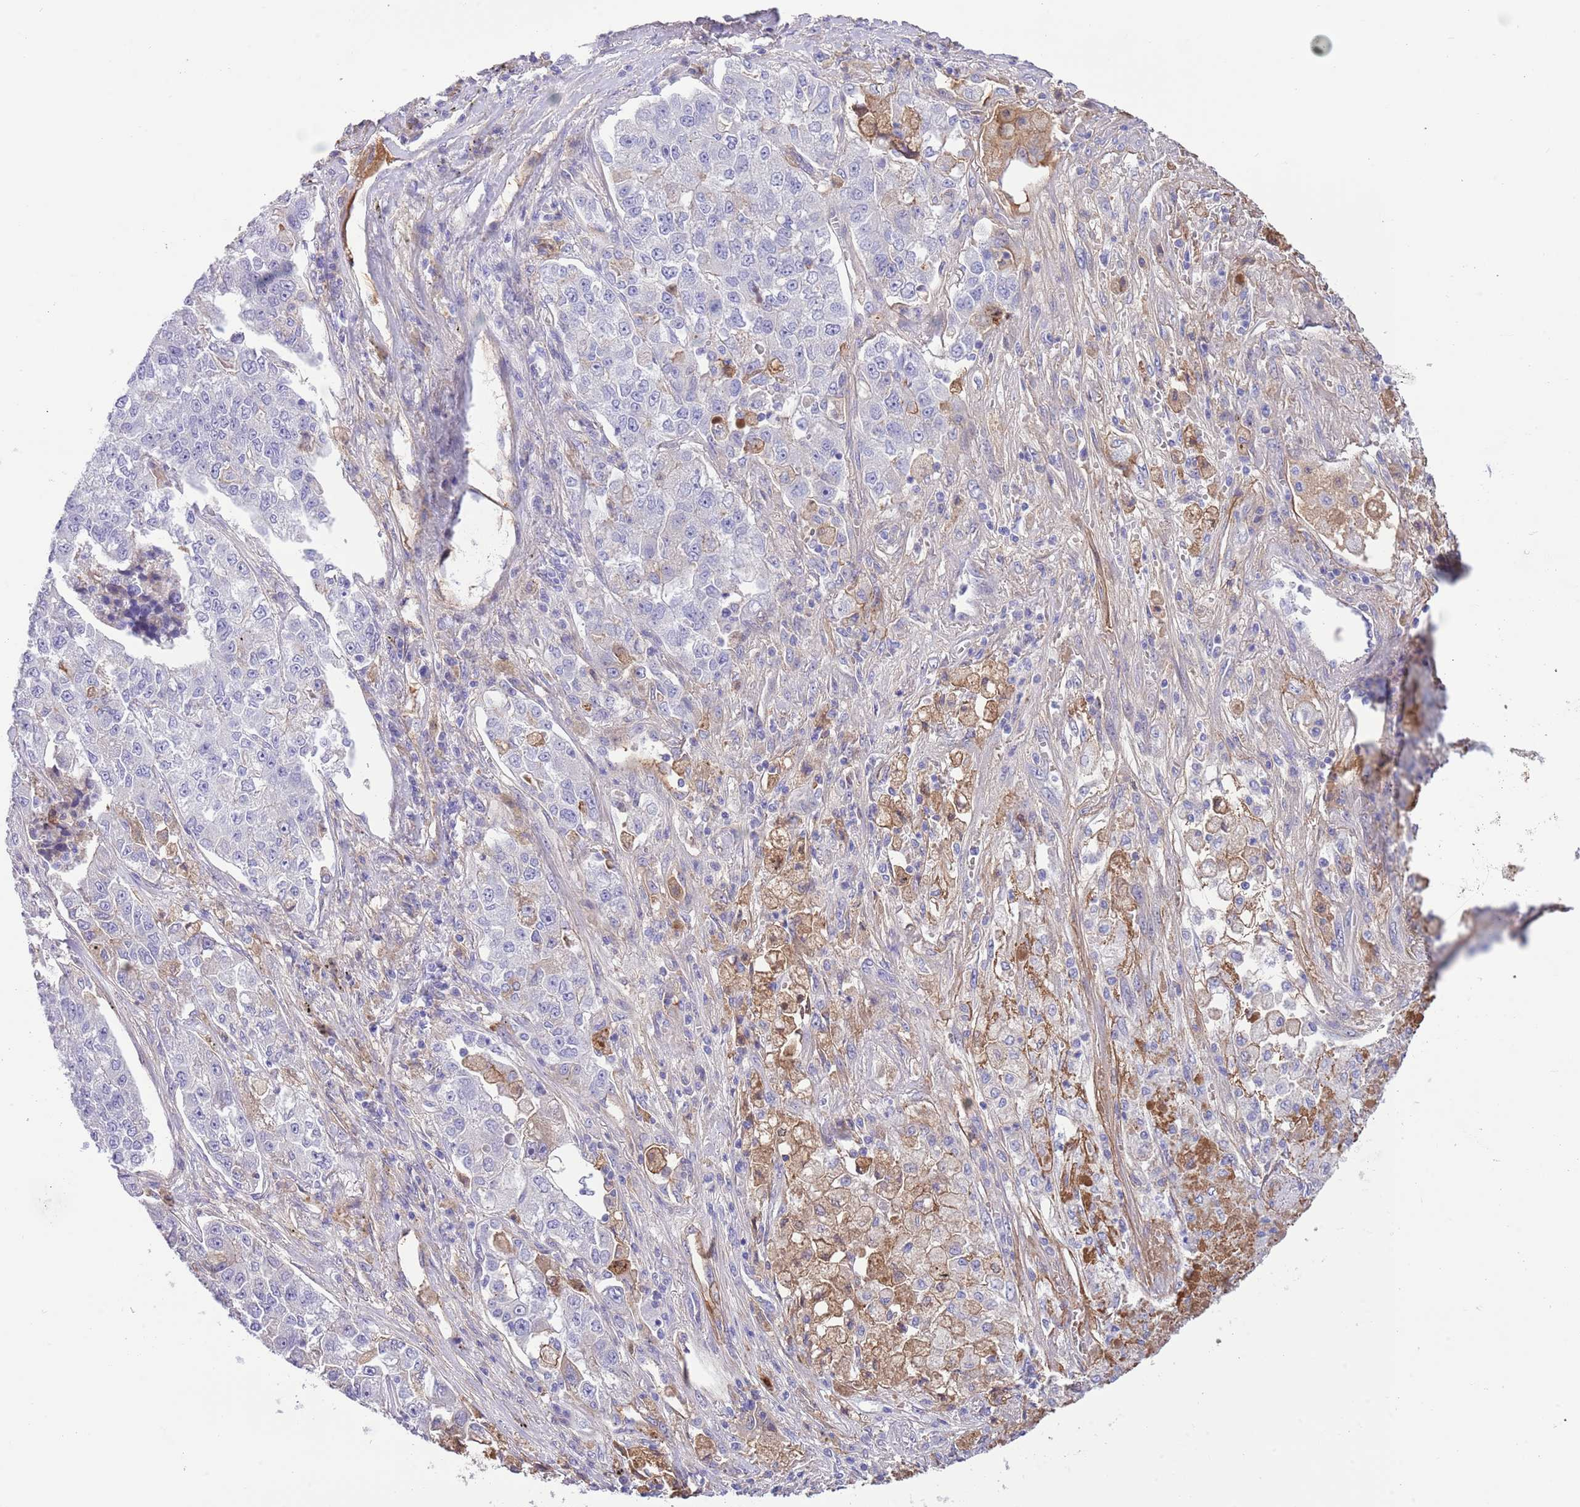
{"staining": {"intensity": "weak", "quantity": "<25%", "location": "cytoplasmic/membranous"}, "tissue": "lung cancer", "cell_type": "Tumor cells", "image_type": "cancer", "snomed": [{"axis": "morphology", "description": "Adenocarcinoma, NOS"}, {"axis": "topography", "description": "Lung"}], "caption": "A histopathology image of human lung cancer is negative for staining in tumor cells.", "gene": "IGF1", "patient": {"sex": "male", "age": 49}}